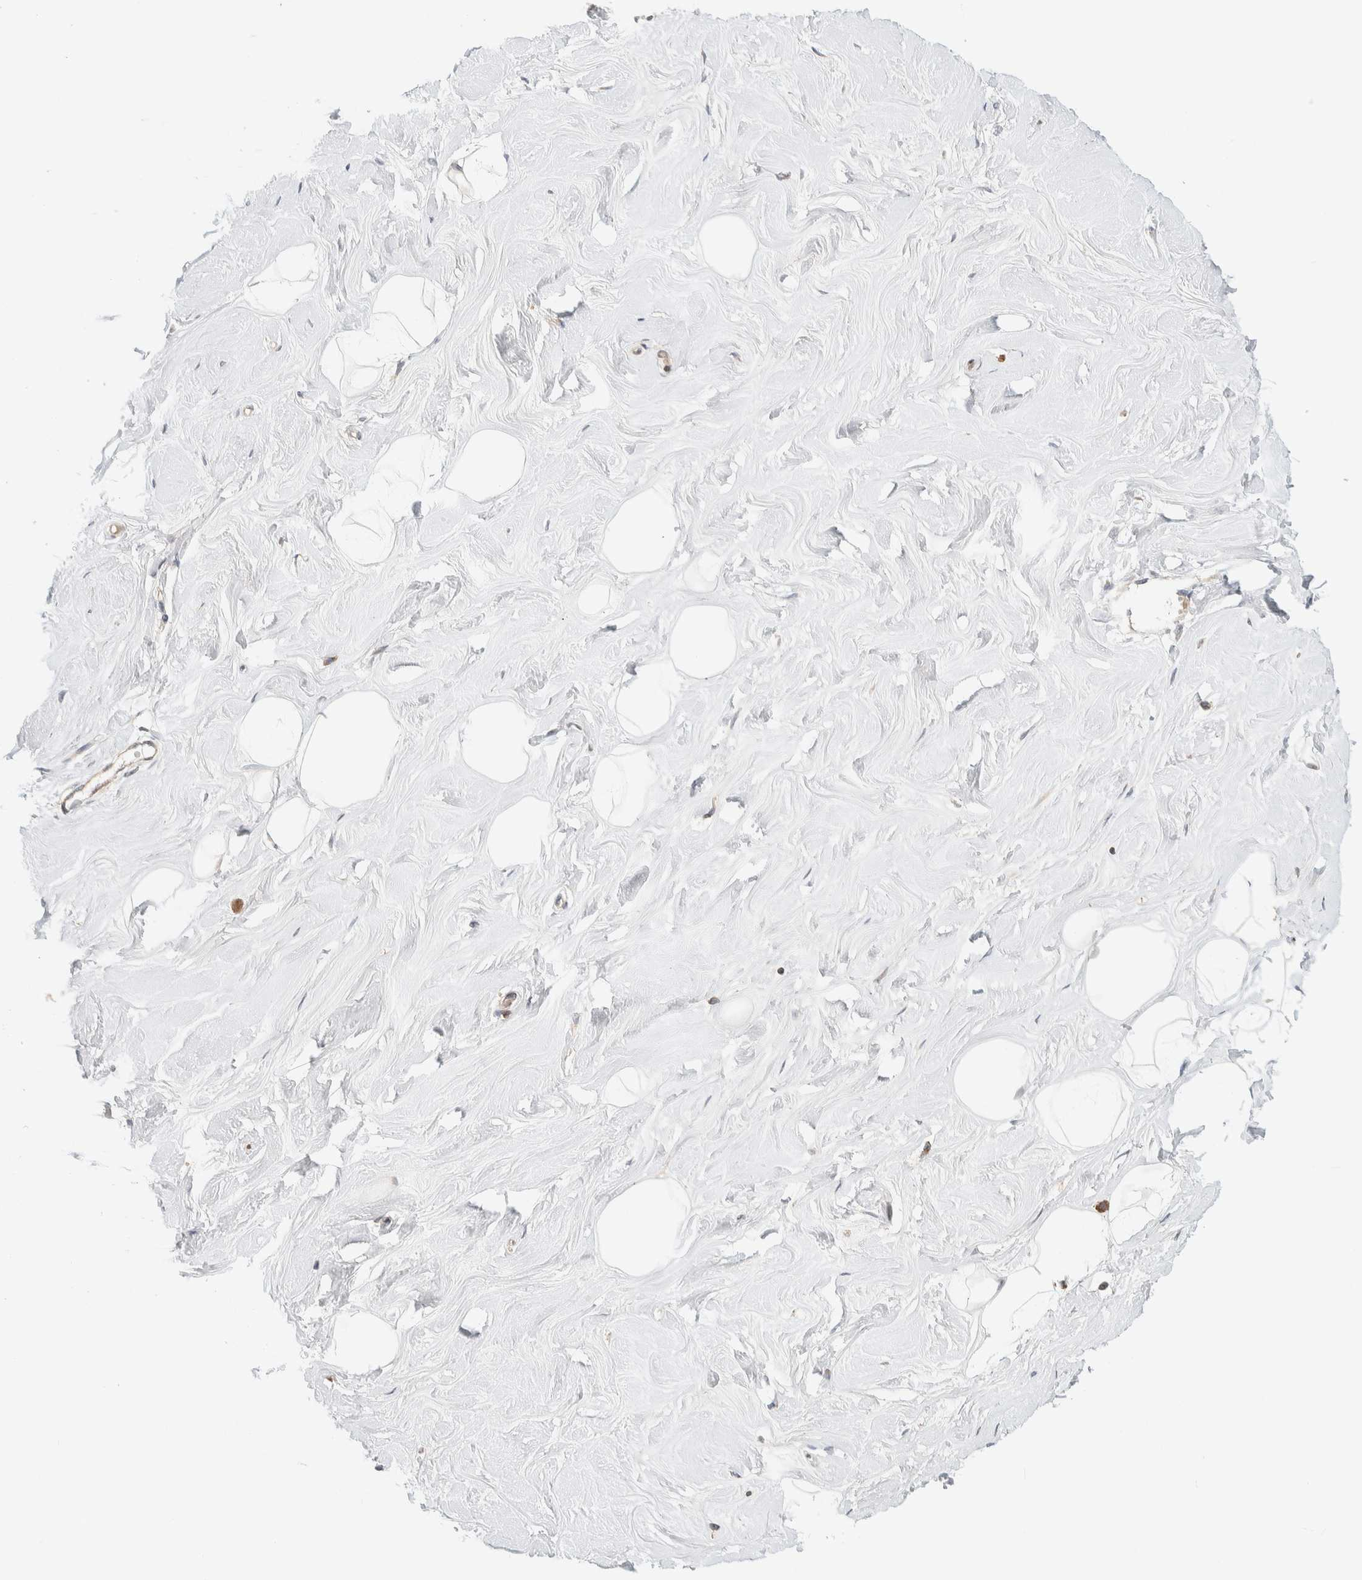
{"staining": {"intensity": "negative", "quantity": "none", "location": "none"}, "tissue": "breast", "cell_type": "Adipocytes", "image_type": "normal", "snomed": [{"axis": "morphology", "description": "Normal tissue, NOS"}, {"axis": "topography", "description": "Breast"}], "caption": "DAB (3,3'-diaminobenzidine) immunohistochemical staining of unremarkable human breast reveals no significant staining in adipocytes.", "gene": "KIF9", "patient": {"sex": "female", "age": 23}}